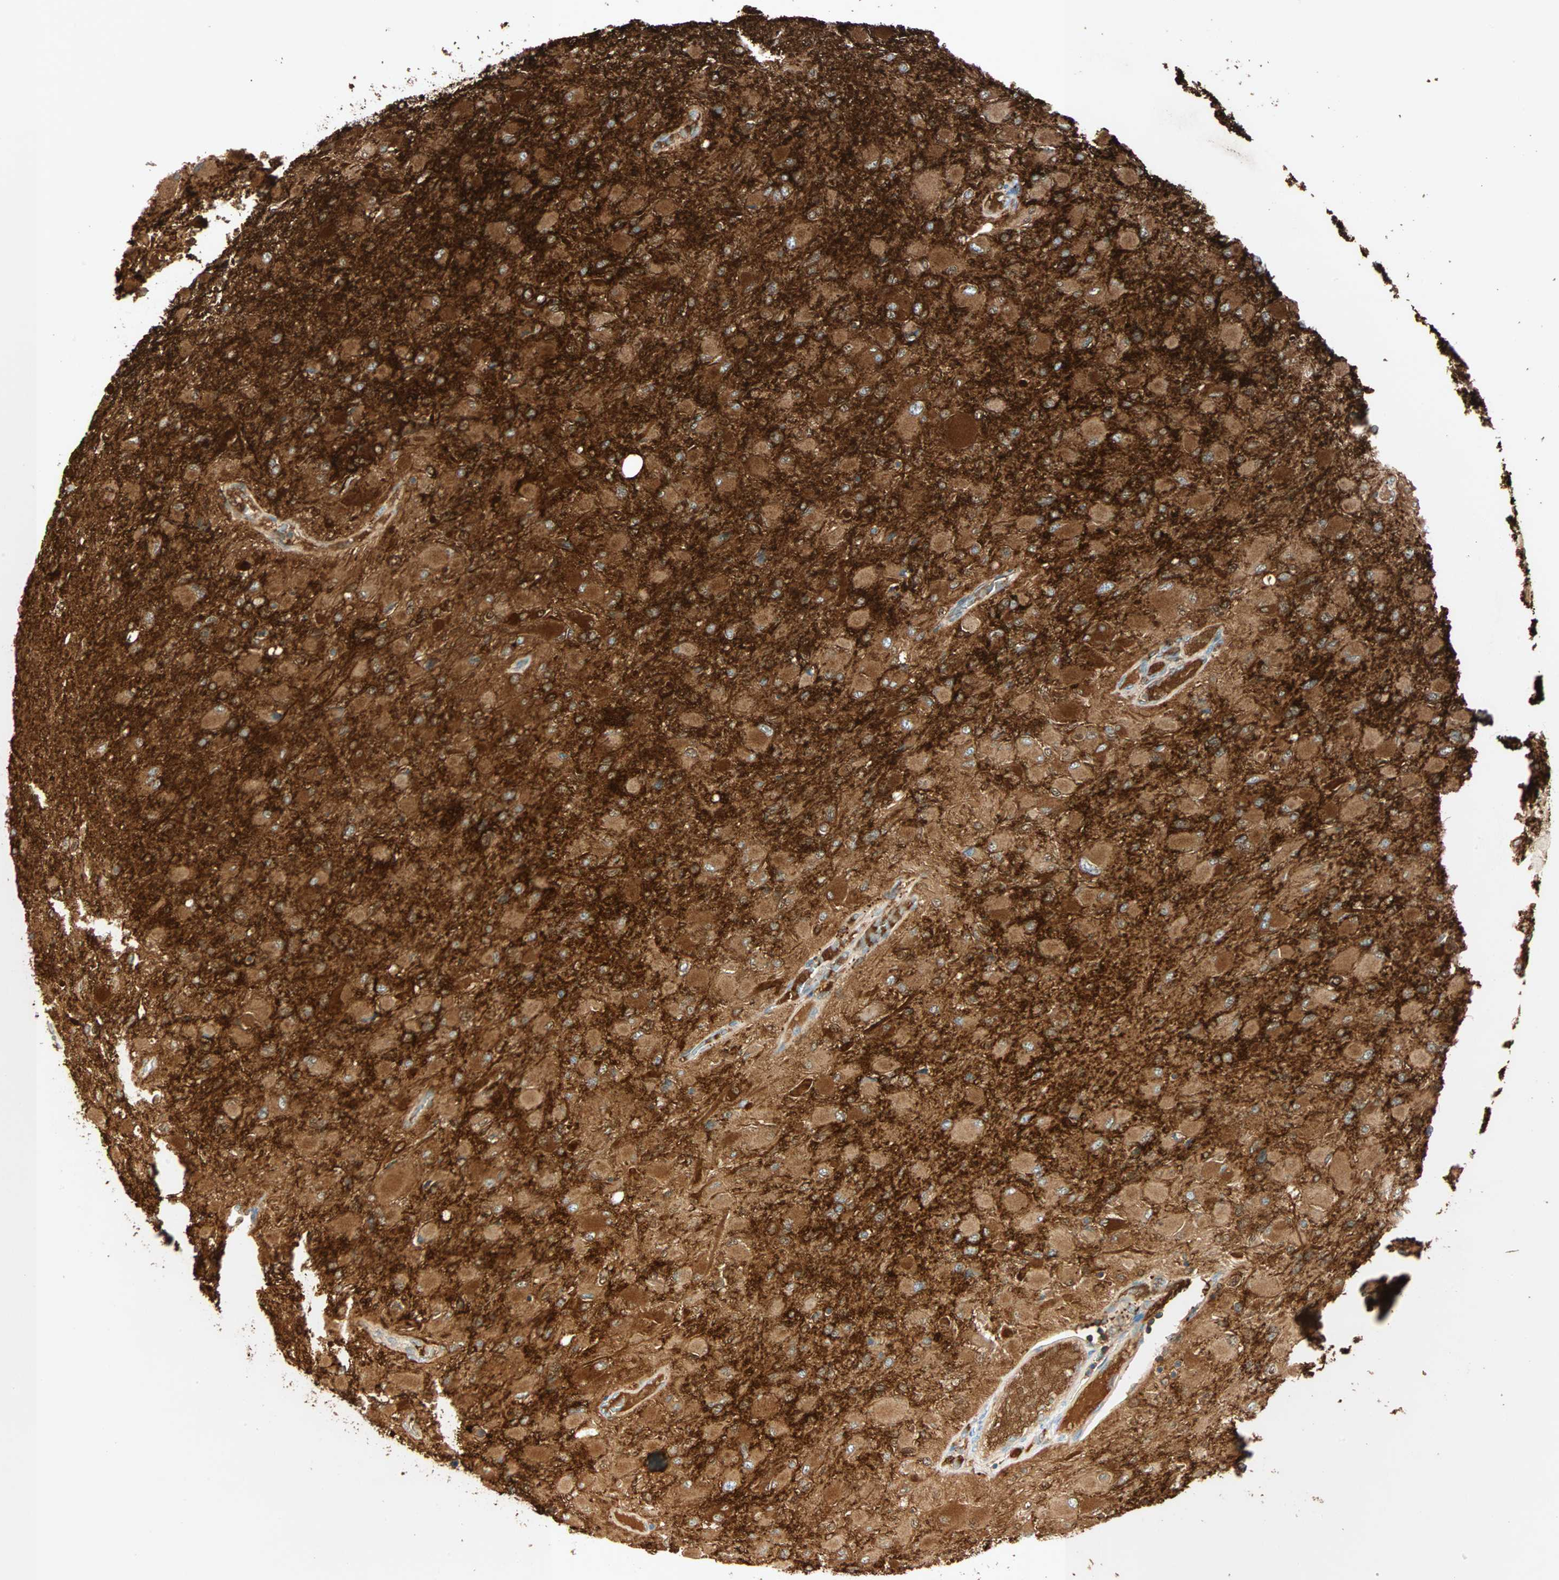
{"staining": {"intensity": "weak", "quantity": ">75%", "location": "cytoplasmic/membranous"}, "tissue": "glioma", "cell_type": "Tumor cells", "image_type": "cancer", "snomed": [{"axis": "morphology", "description": "Glioma, malignant, High grade"}, {"axis": "topography", "description": "Cerebral cortex"}], "caption": "Protein expression analysis of malignant glioma (high-grade) reveals weak cytoplasmic/membranous staining in about >75% of tumor cells.", "gene": "BCAN", "patient": {"sex": "female", "age": 36}}